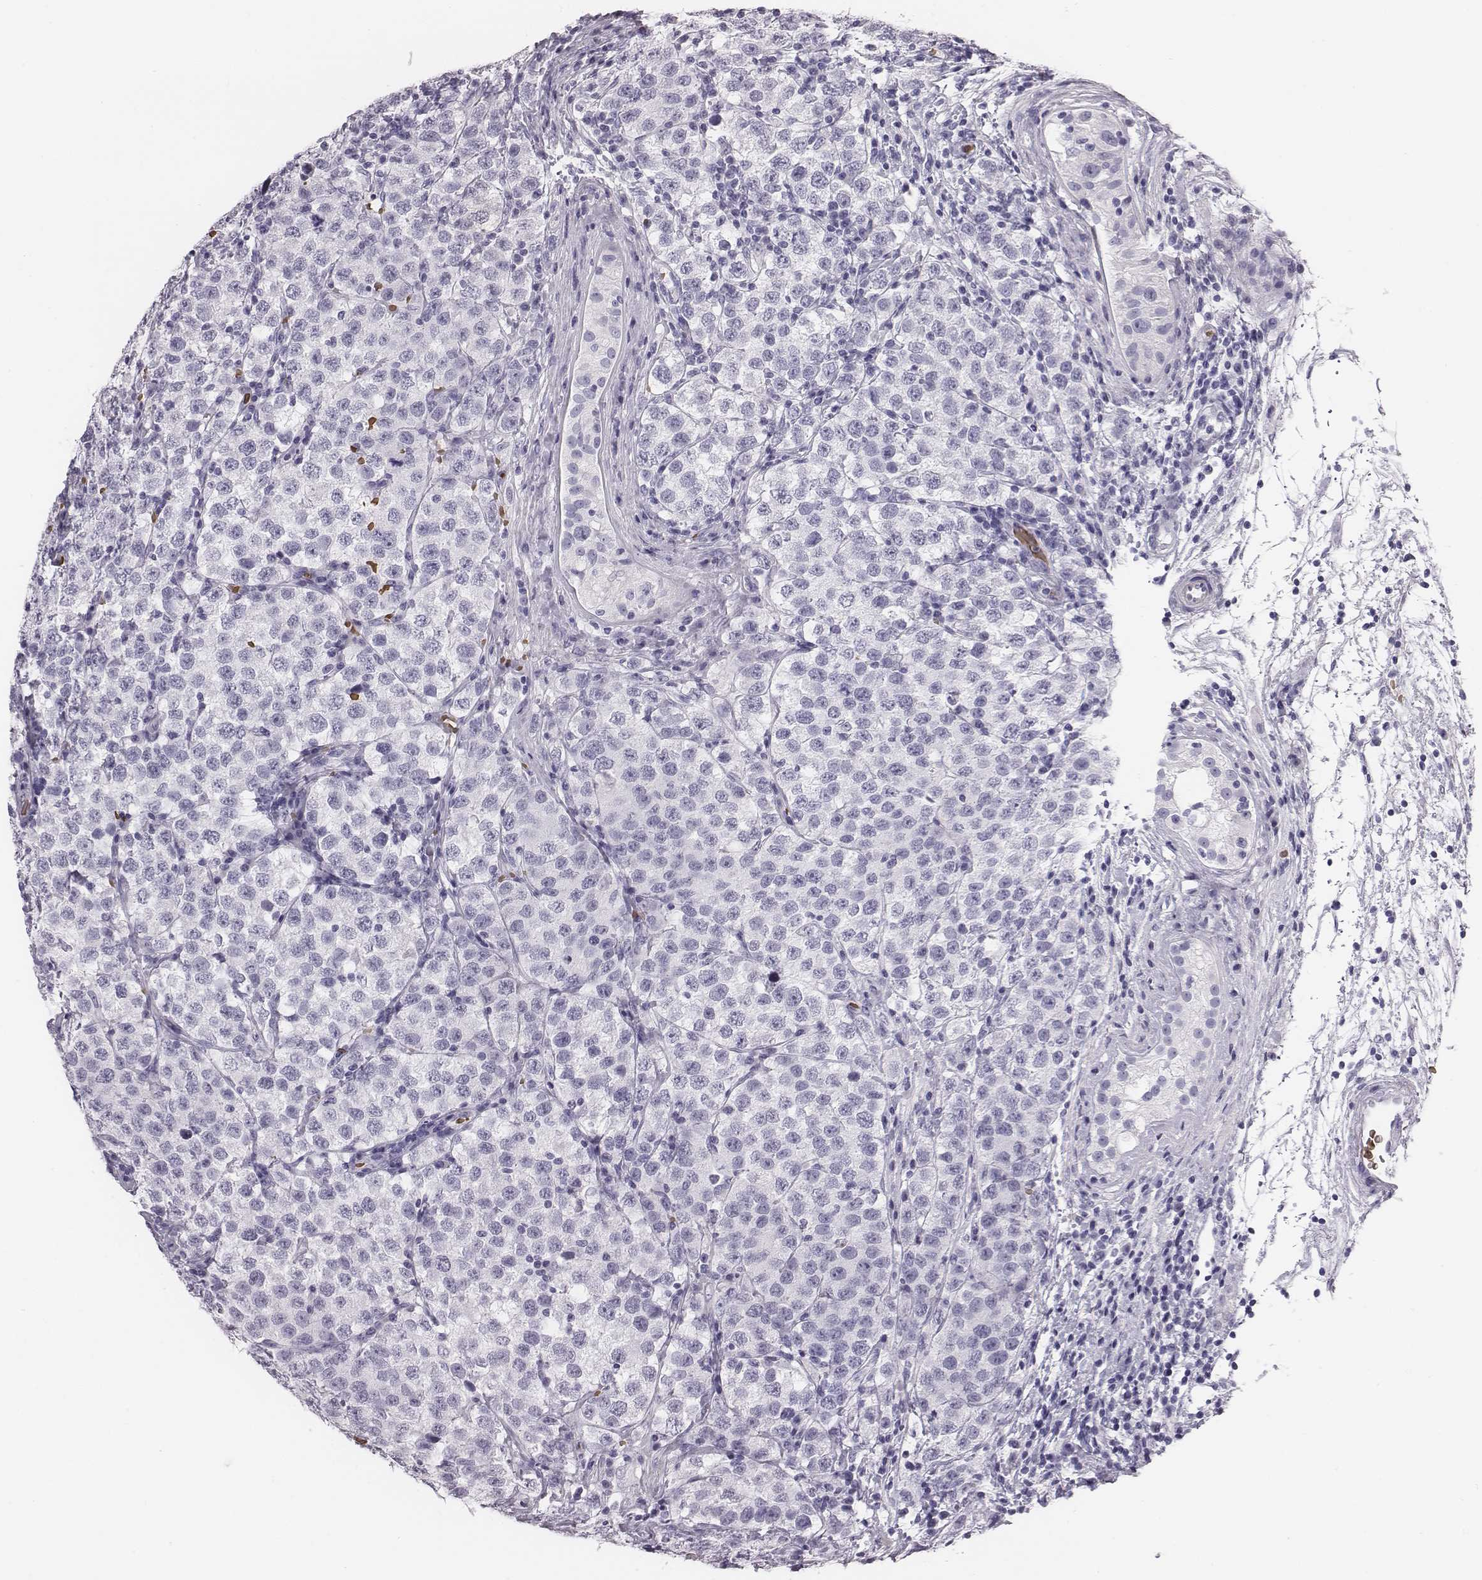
{"staining": {"intensity": "negative", "quantity": "none", "location": "none"}, "tissue": "testis cancer", "cell_type": "Tumor cells", "image_type": "cancer", "snomed": [{"axis": "morphology", "description": "Seminoma, NOS"}, {"axis": "topography", "description": "Testis"}], "caption": "DAB immunohistochemical staining of human testis cancer (seminoma) shows no significant positivity in tumor cells.", "gene": "HBZ", "patient": {"sex": "male", "age": 34}}